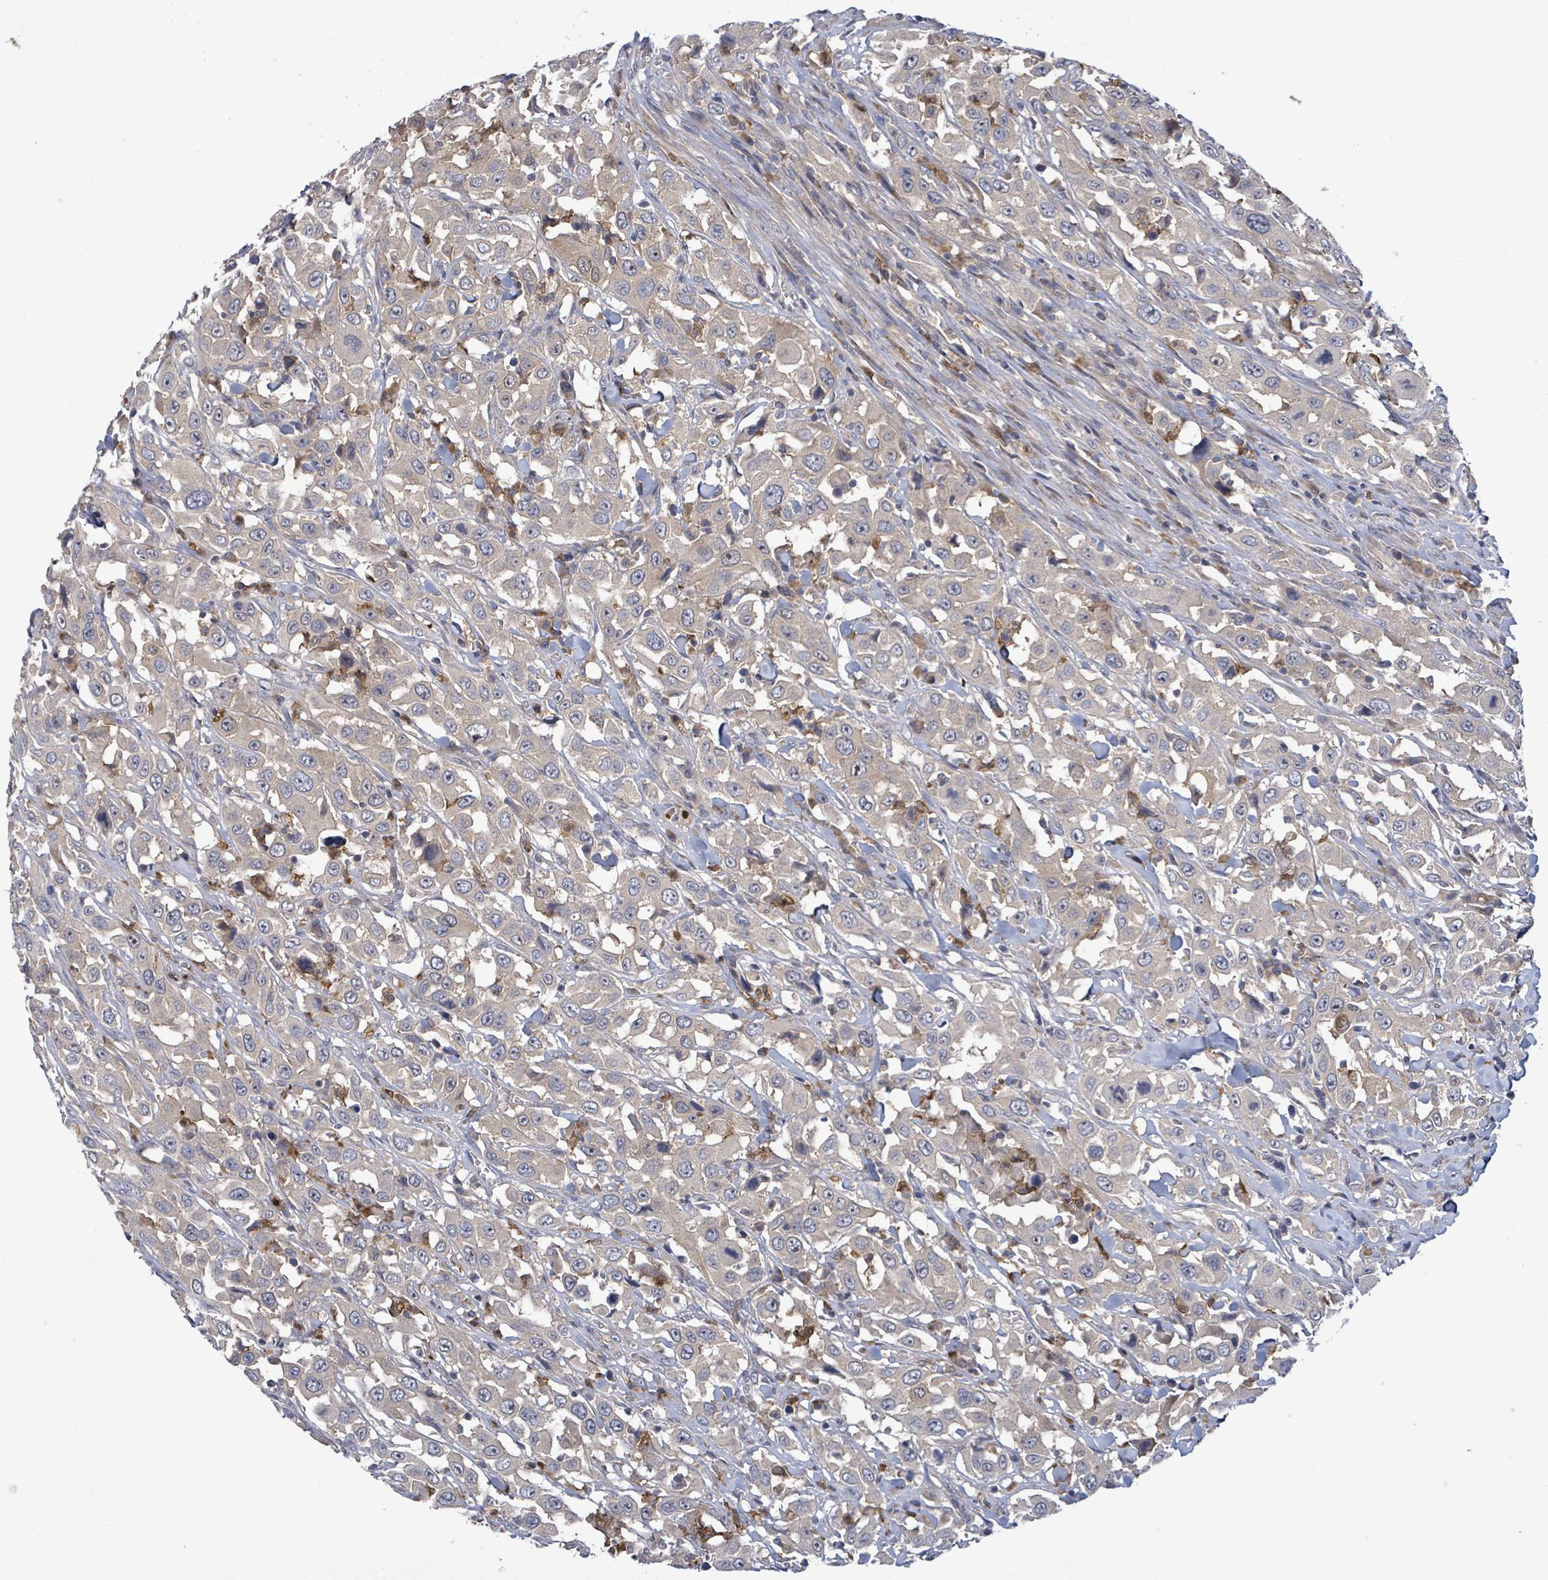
{"staining": {"intensity": "weak", "quantity": "<25%", "location": "cytoplasmic/membranous"}, "tissue": "urothelial cancer", "cell_type": "Tumor cells", "image_type": "cancer", "snomed": [{"axis": "morphology", "description": "Urothelial carcinoma, High grade"}, {"axis": "topography", "description": "Urinary bladder"}], "caption": "The histopathology image exhibits no significant positivity in tumor cells of high-grade urothelial carcinoma.", "gene": "SERPINE3", "patient": {"sex": "male", "age": 61}}